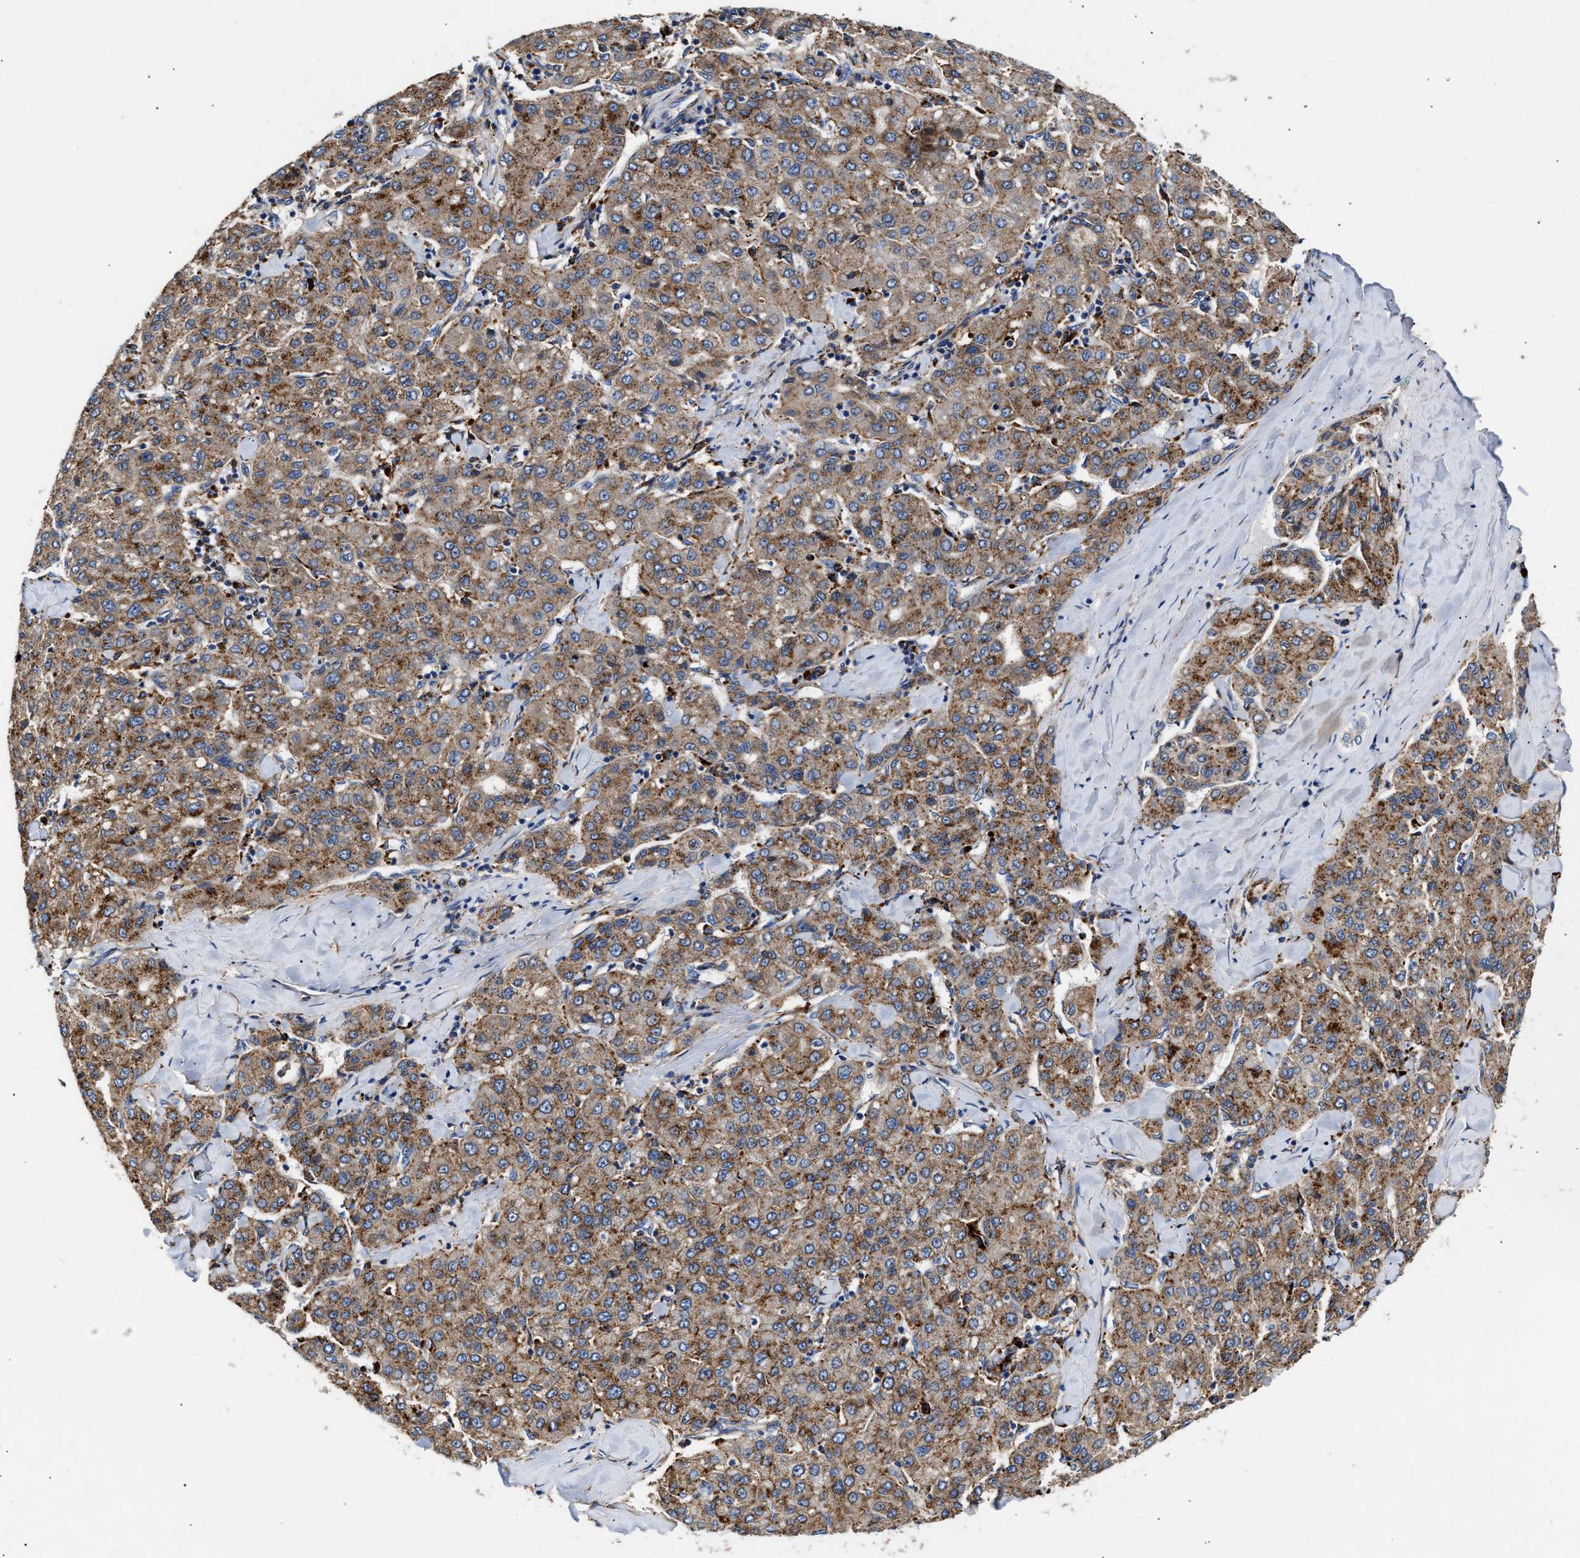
{"staining": {"intensity": "moderate", "quantity": ">75%", "location": "cytoplasmic/membranous"}, "tissue": "liver cancer", "cell_type": "Tumor cells", "image_type": "cancer", "snomed": [{"axis": "morphology", "description": "Carcinoma, Hepatocellular, NOS"}, {"axis": "topography", "description": "Liver"}], "caption": "A medium amount of moderate cytoplasmic/membranous expression is identified in about >75% of tumor cells in liver cancer (hepatocellular carcinoma) tissue.", "gene": "CCDC146", "patient": {"sex": "male", "age": 65}}